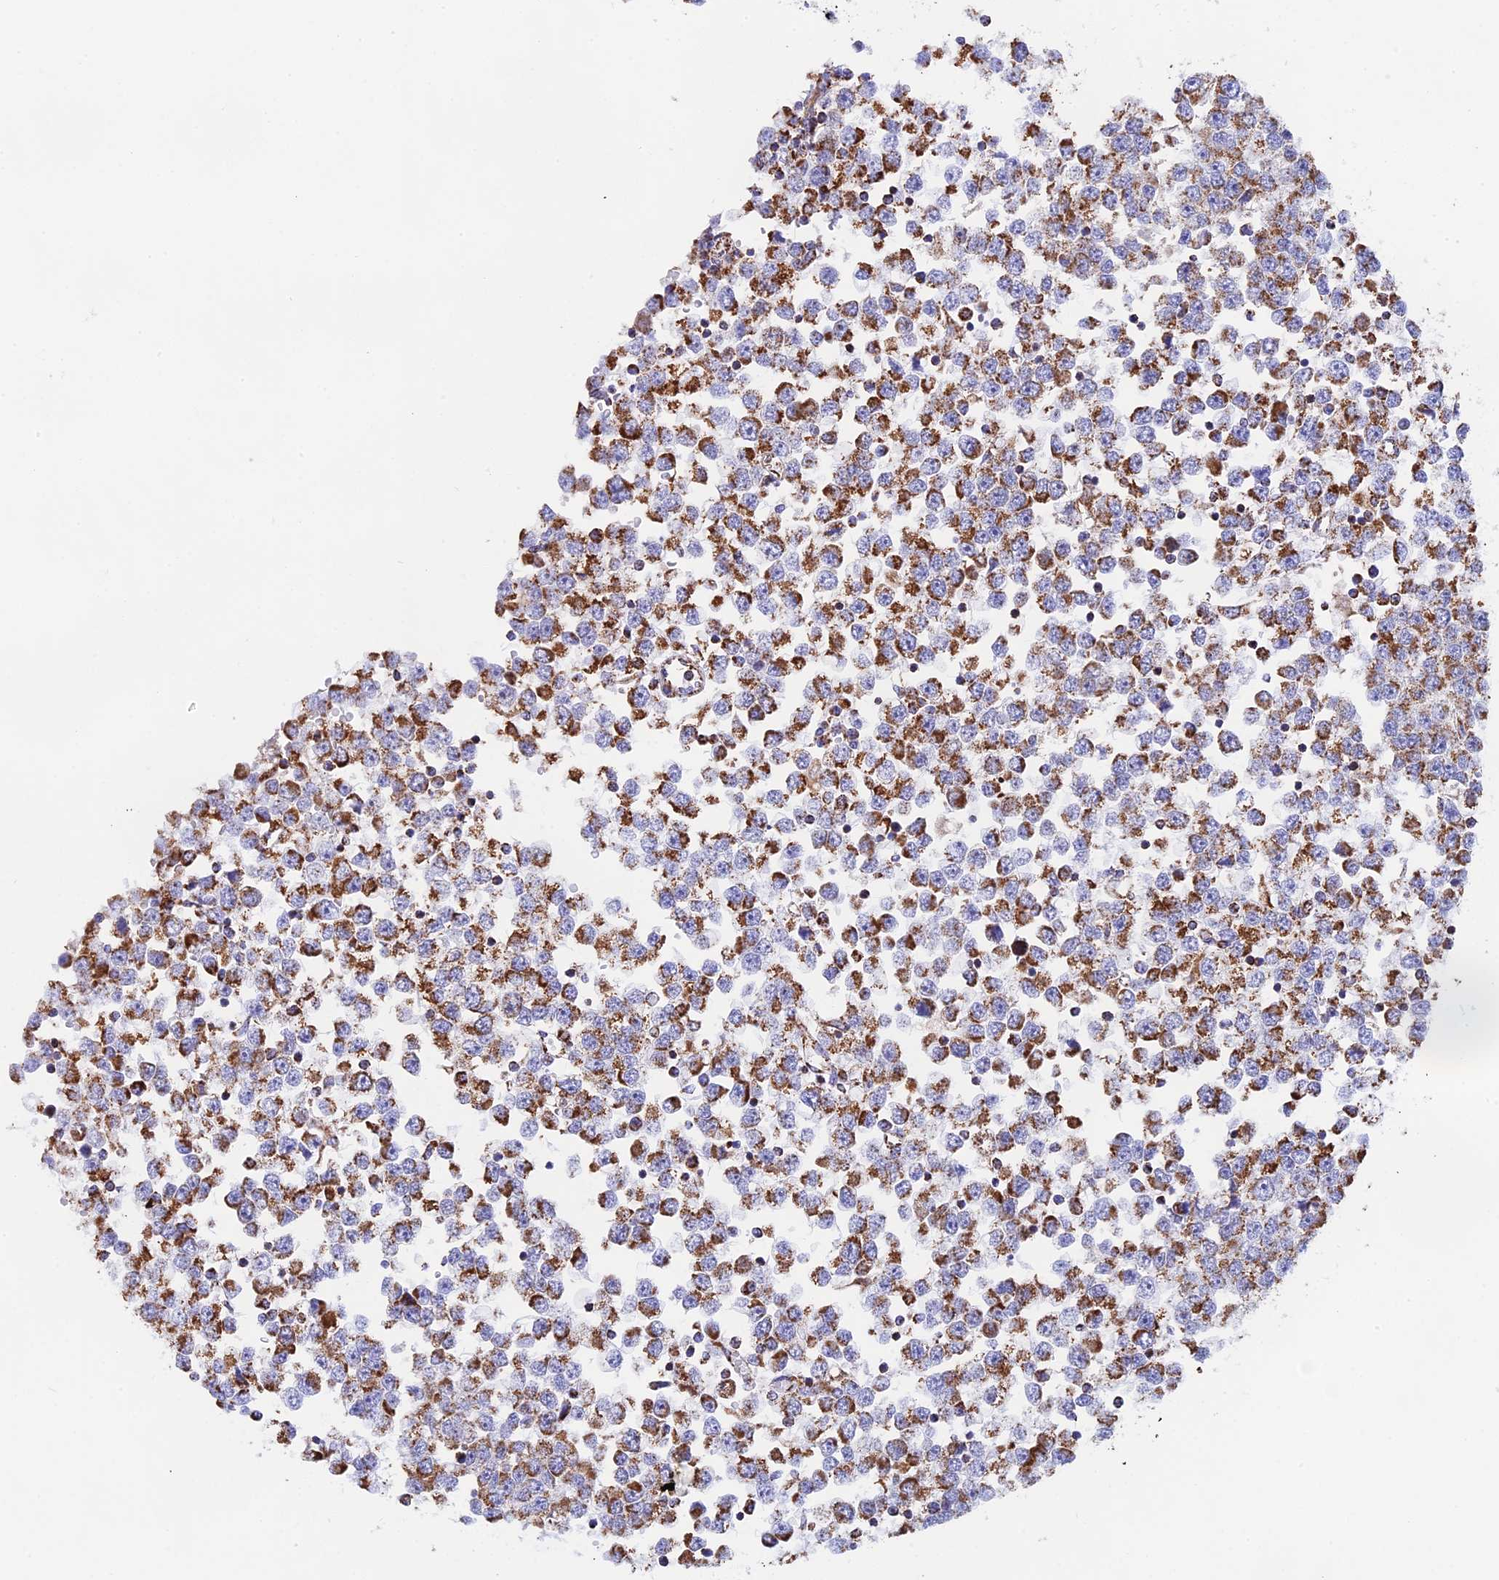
{"staining": {"intensity": "moderate", "quantity": ">75%", "location": "cytoplasmic/membranous"}, "tissue": "testis cancer", "cell_type": "Tumor cells", "image_type": "cancer", "snomed": [{"axis": "morphology", "description": "Seminoma, NOS"}, {"axis": "topography", "description": "Testis"}], "caption": "Seminoma (testis) was stained to show a protein in brown. There is medium levels of moderate cytoplasmic/membranous positivity in about >75% of tumor cells.", "gene": "NDUFA5", "patient": {"sex": "male", "age": 65}}